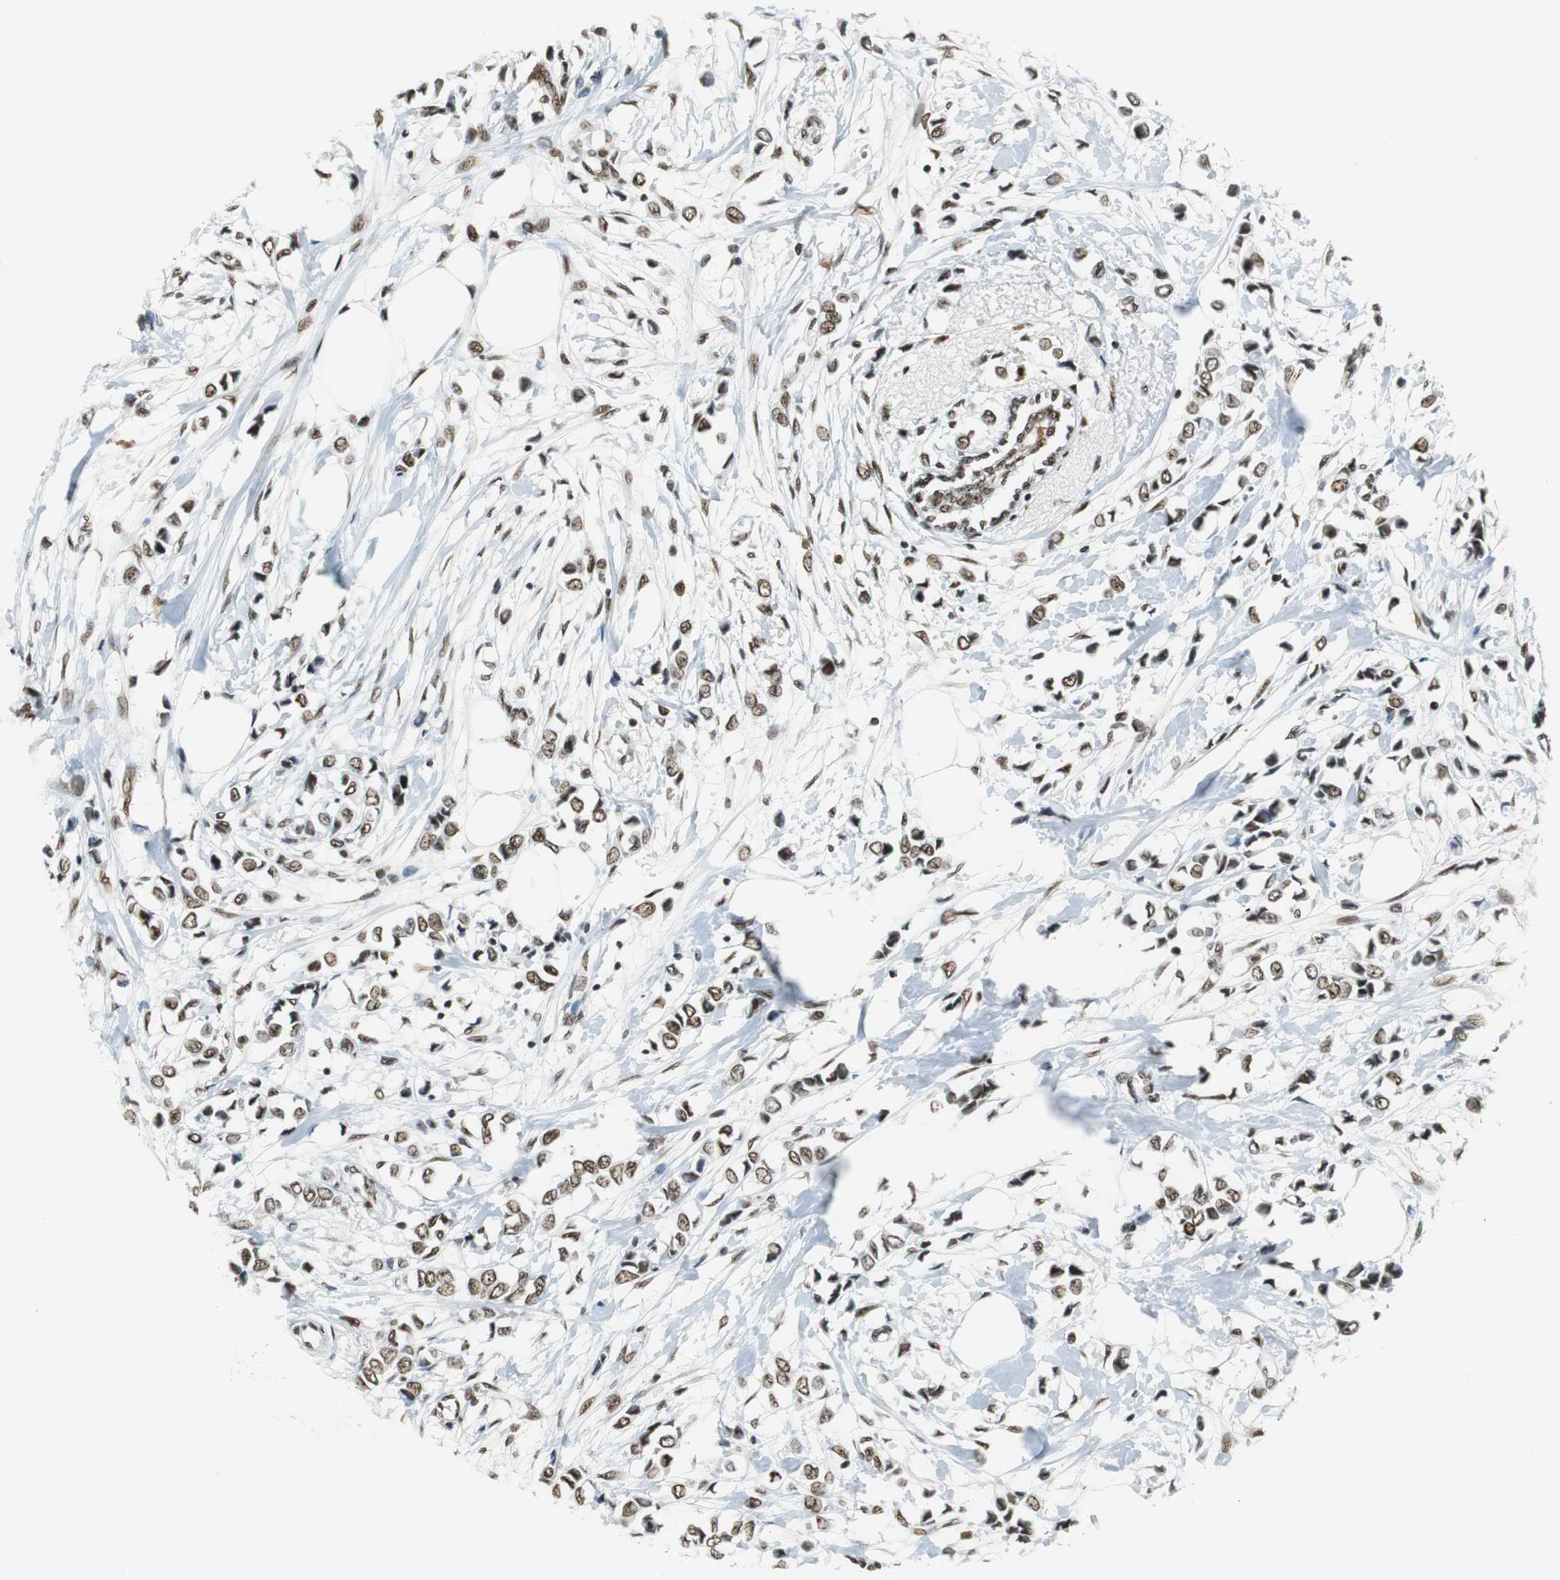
{"staining": {"intensity": "strong", "quantity": ">75%", "location": "nuclear"}, "tissue": "breast cancer", "cell_type": "Tumor cells", "image_type": "cancer", "snomed": [{"axis": "morphology", "description": "Lobular carcinoma"}, {"axis": "topography", "description": "Breast"}], "caption": "Immunohistochemistry (IHC) of breast cancer exhibits high levels of strong nuclear positivity in about >75% of tumor cells.", "gene": "PRKDC", "patient": {"sex": "female", "age": 51}}